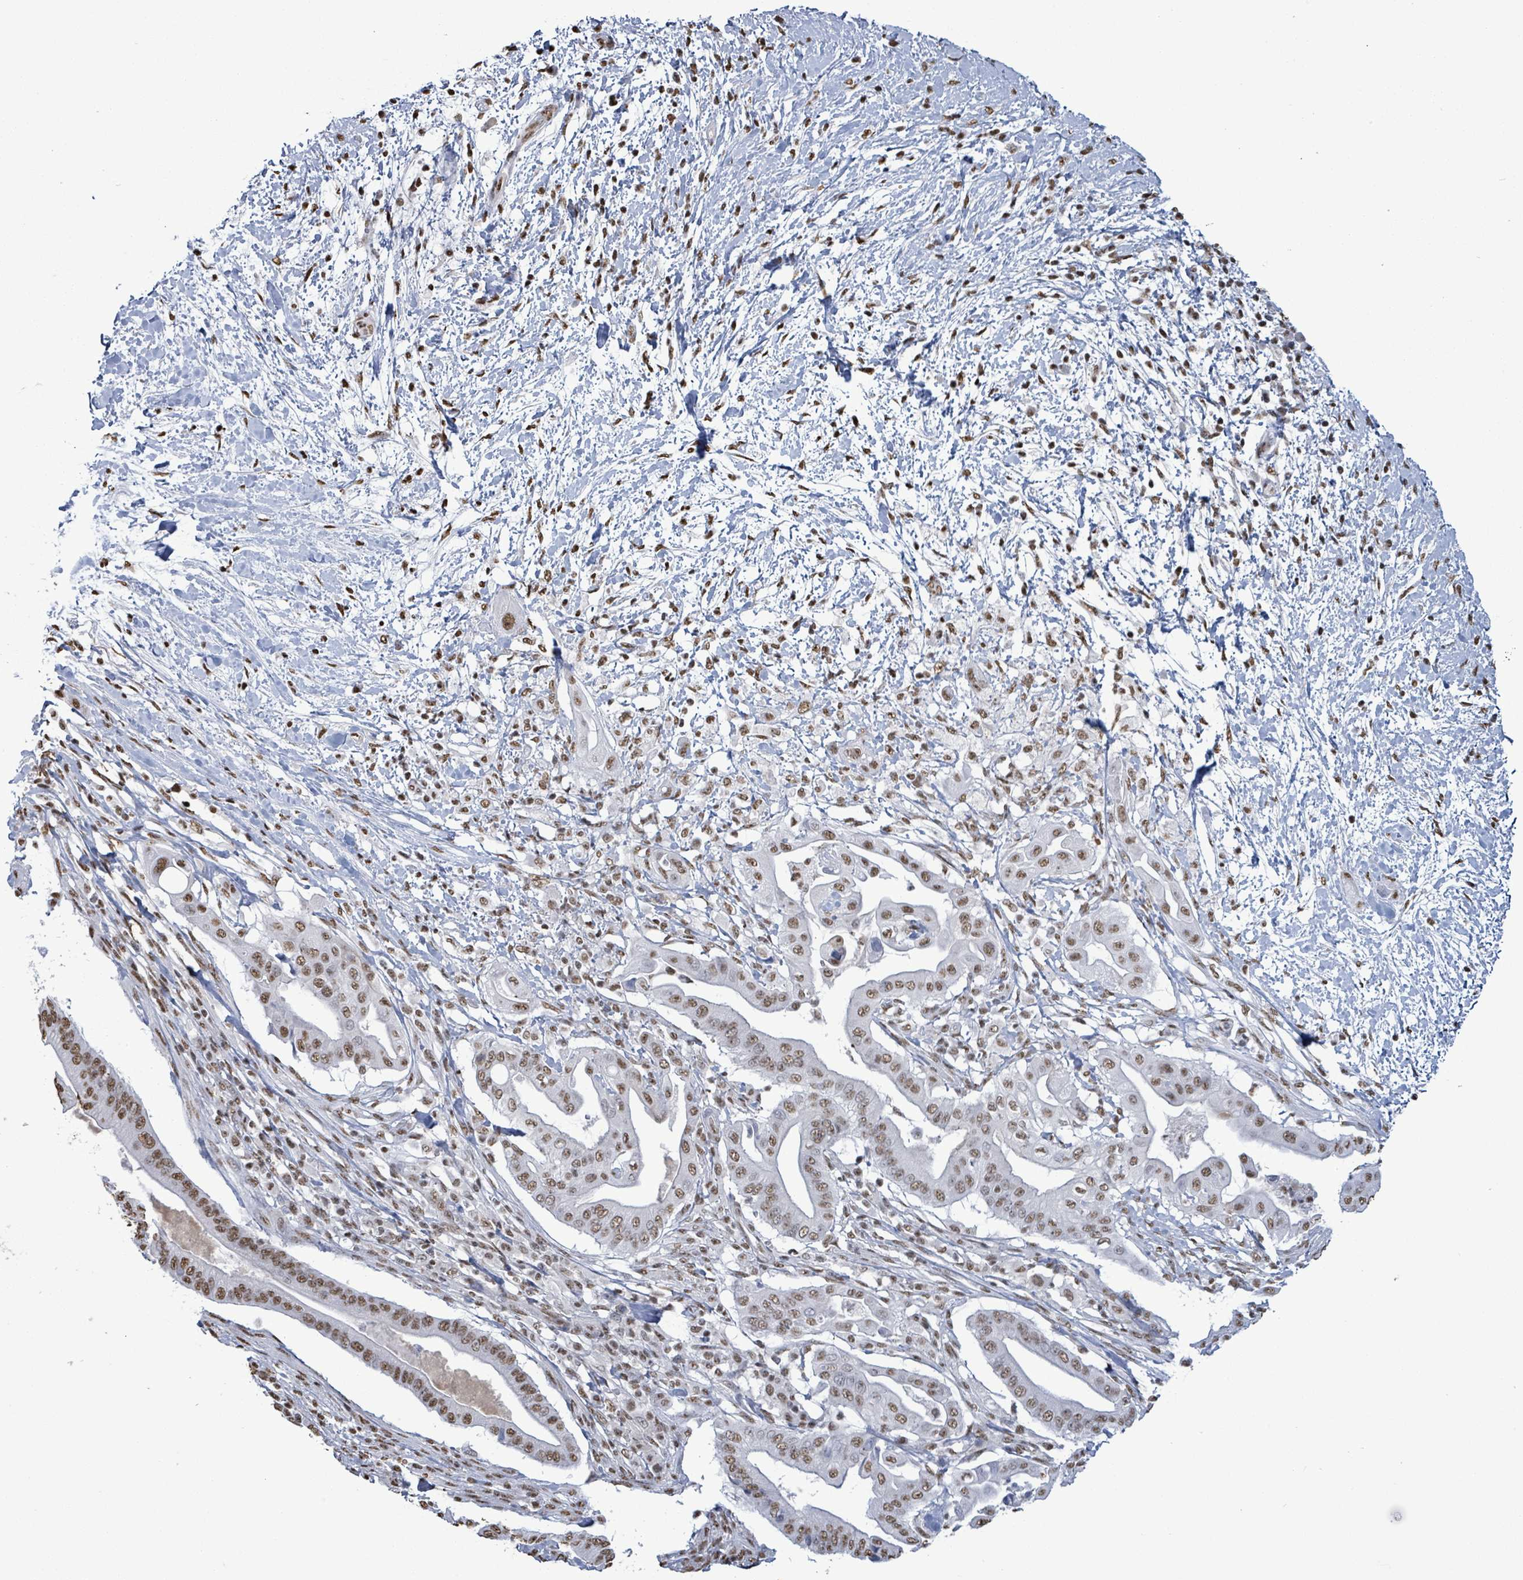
{"staining": {"intensity": "weak", "quantity": ">75%", "location": "nuclear"}, "tissue": "pancreatic cancer", "cell_type": "Tumor cells", "image_type": "cancer", "snomed": [{"axis": "morphology", "description": "Adenocarcinoma, NOS"}, {"axis": "topography", "description": "Pancreas"}], "caption": "IHC (DAB (3,3'-diaminobenzidine)) staining of human pancreatic adenocarcinoma exhibits weak nuclear protein staining in approximately >75% of tumor cells.", "gene": "SAMD14", "patient": {"sex": "male", "age": 68}}